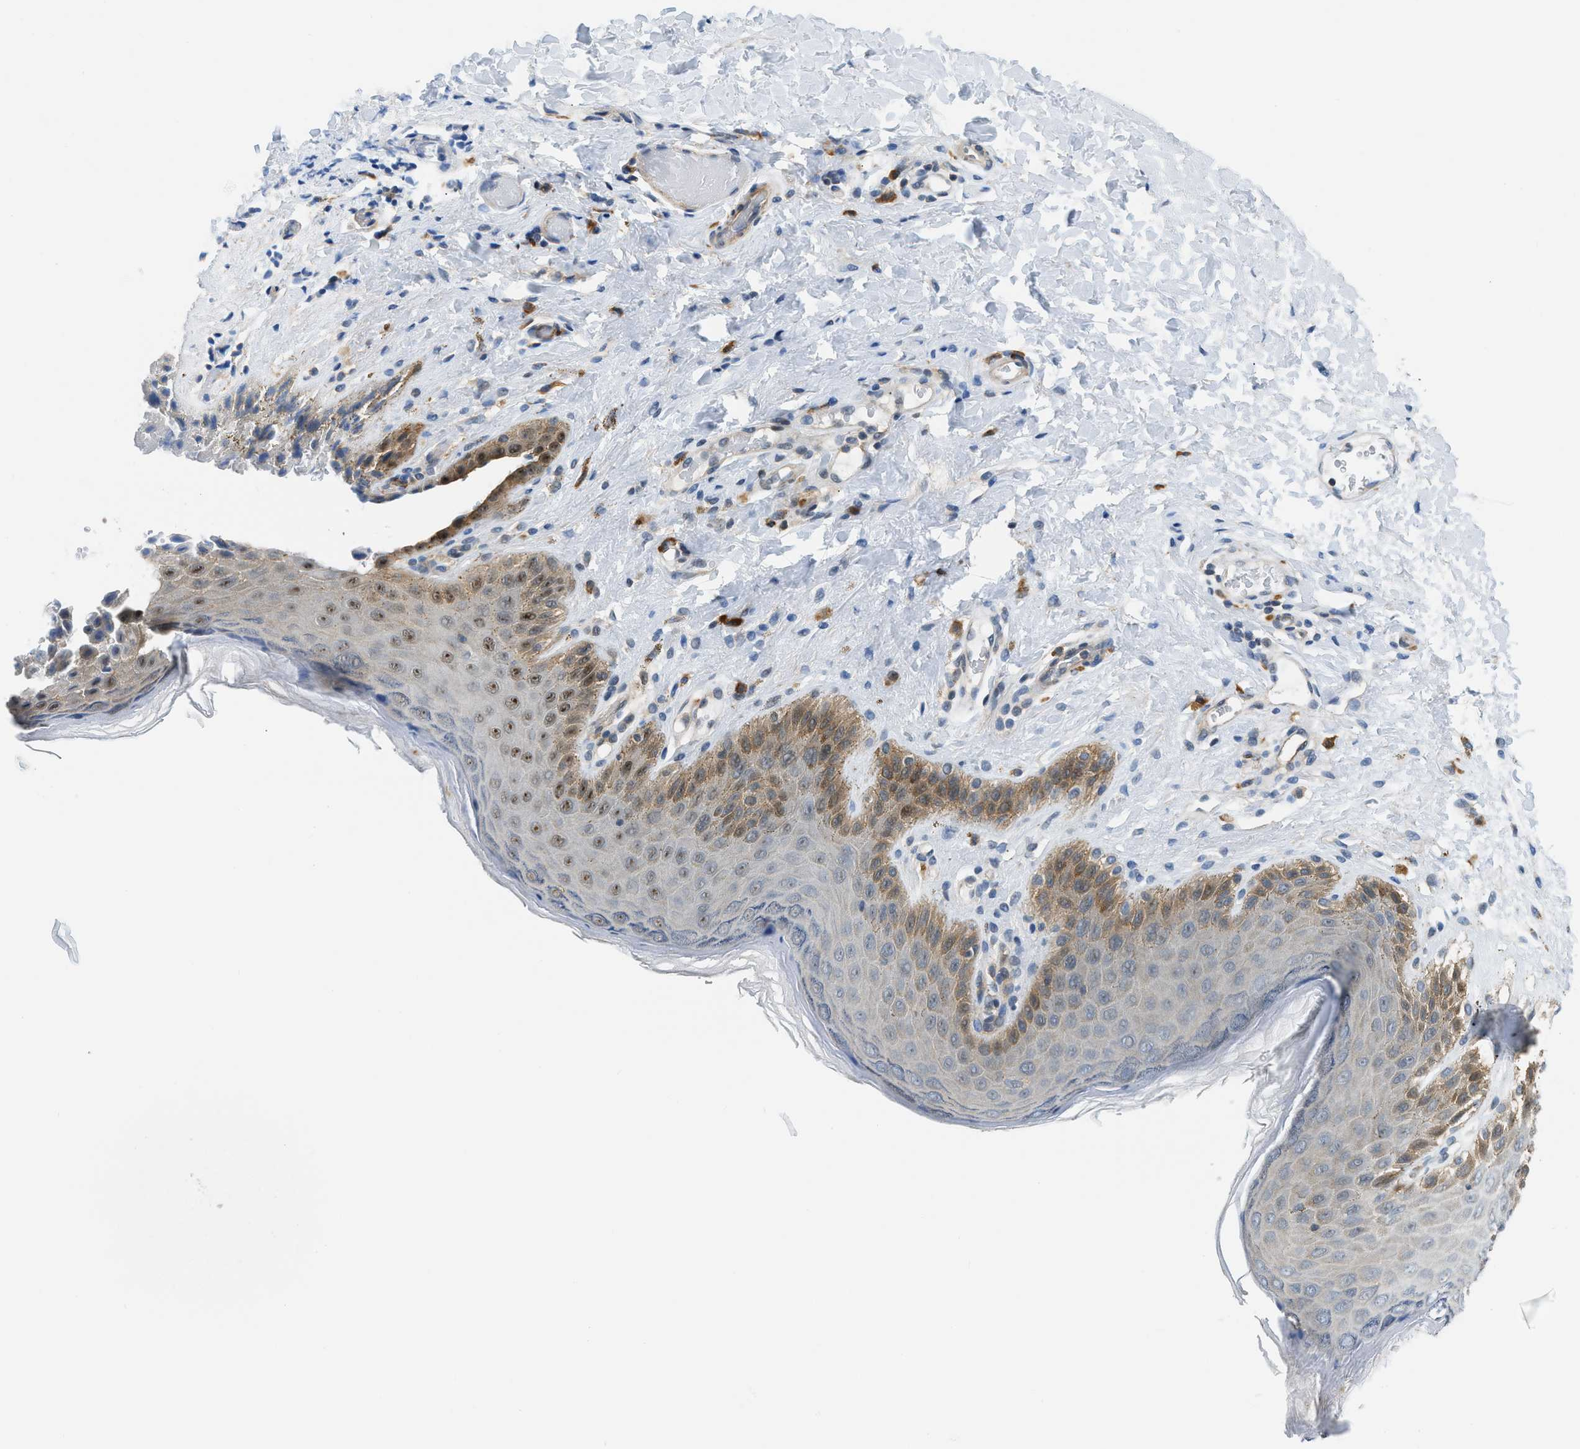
{"staining": {"intensity": "moderate", "quantity": "25%-75%", "location": "cytoplasmic/membranous,nuclear"}, "tissue": "skin", "cell_type": "Epidermal cells", "image_type": "normal", "snomed": [{"axis": "morphology", "description": "Normal tissue, NOS"}, {"axis": "topography", "description": "Anal"}], "caption": "Immunohistochemical staining of benign human skin reveals medium levels of moderate cytoplasmic/membranous,nuclear positivity in approximately 25%-75% of epidermal cells.", "gene": "CBLB", "patient": {"sex": "male", "age": 44}}